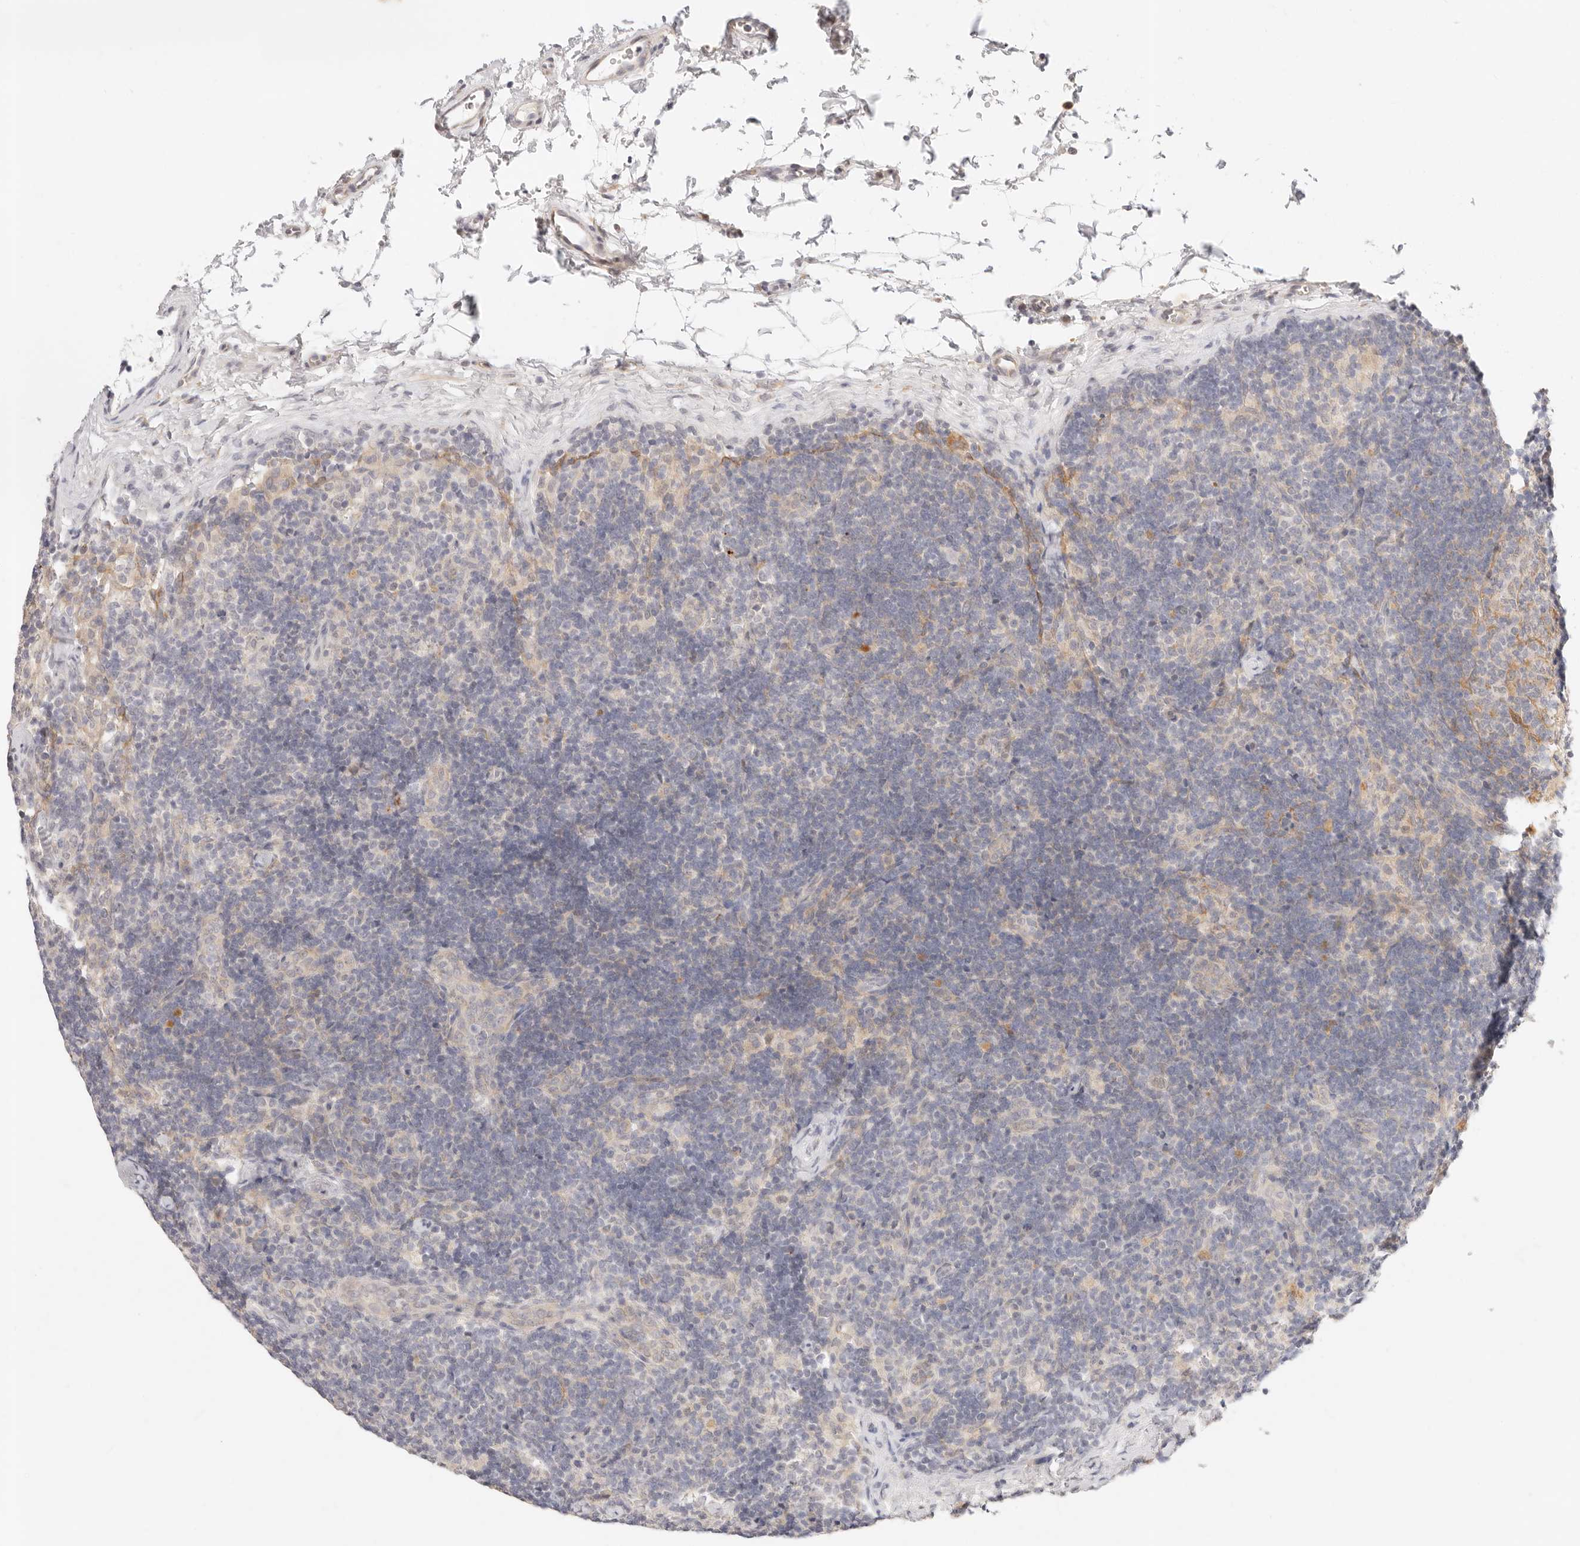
{"staining": {"intensity": "weak", "quantity": "<25%", "location": "cytoplasmic/membranous"}, "tissue": "lymph node", "cell_type": "Germinal center cells", "image_type": "normal", "snomed": [{"axis": "morphology", "description": "Normal tissue, NOS"}, {"axis": "topography", "description": "Lymph node"}], "caption": "This is an immunohistochemistry micrograph of normal human lymph node. There is no expression in germinal center cells.", "gene": "GPR156", "patient": {"sex": "female", "age": 22}}